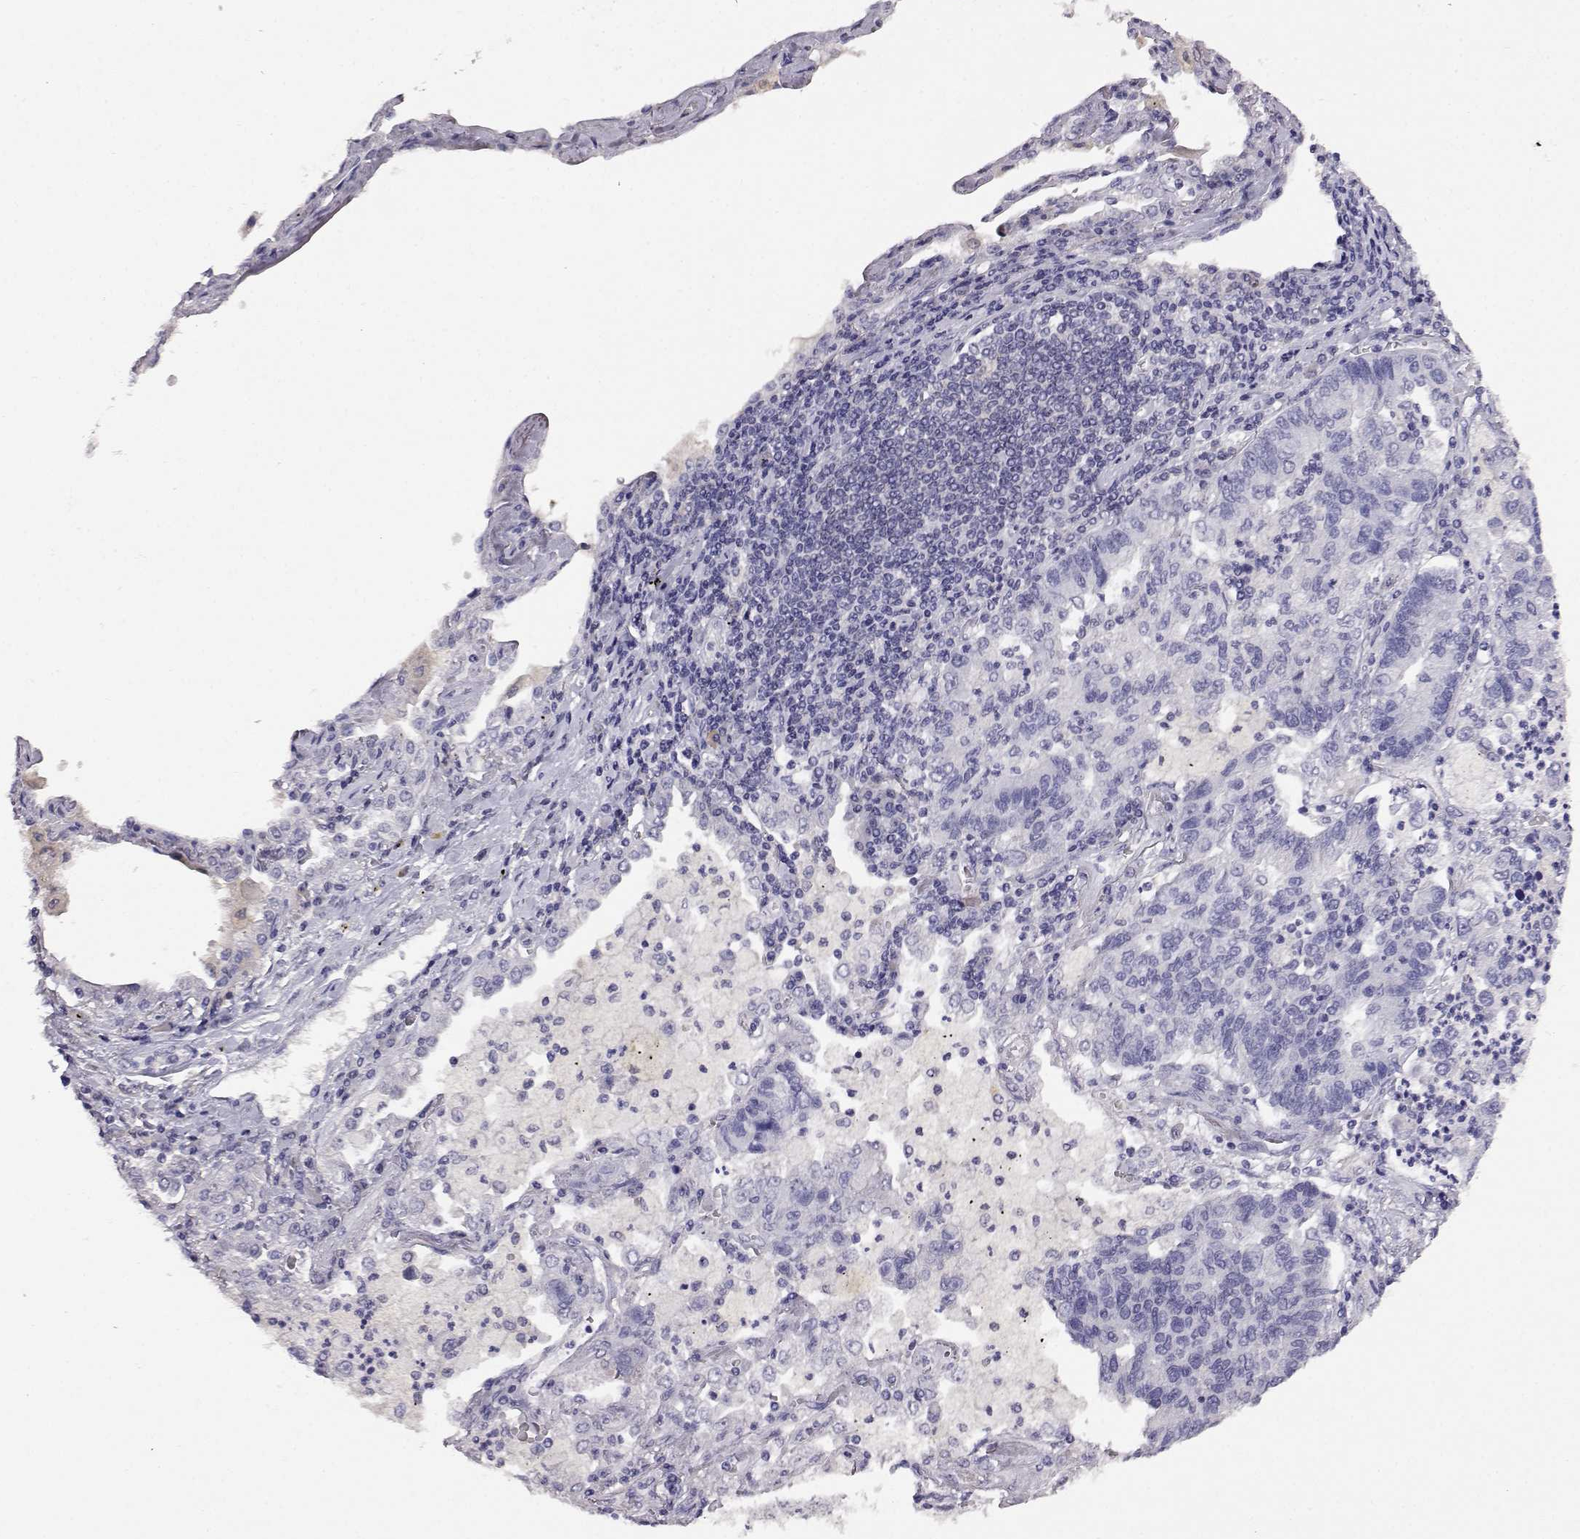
{"staining": {"intensity": "negative", "quantity": "none", "location": "none"}, "tissue": "lung cancer", "cell_type": "Tumor cells", "image_type": "cancer", "snomed": [{"axis": "morphology", "description": "Adenocarcinoma, NOS"}, {"axis": "topography", "description": "Lung"}], "caption": "Tumor cells are negative for brown protein staining in lung adenocarcinoma.", "gene": "AKR1B1", "patient": {"sex": "female", "age": 57}}